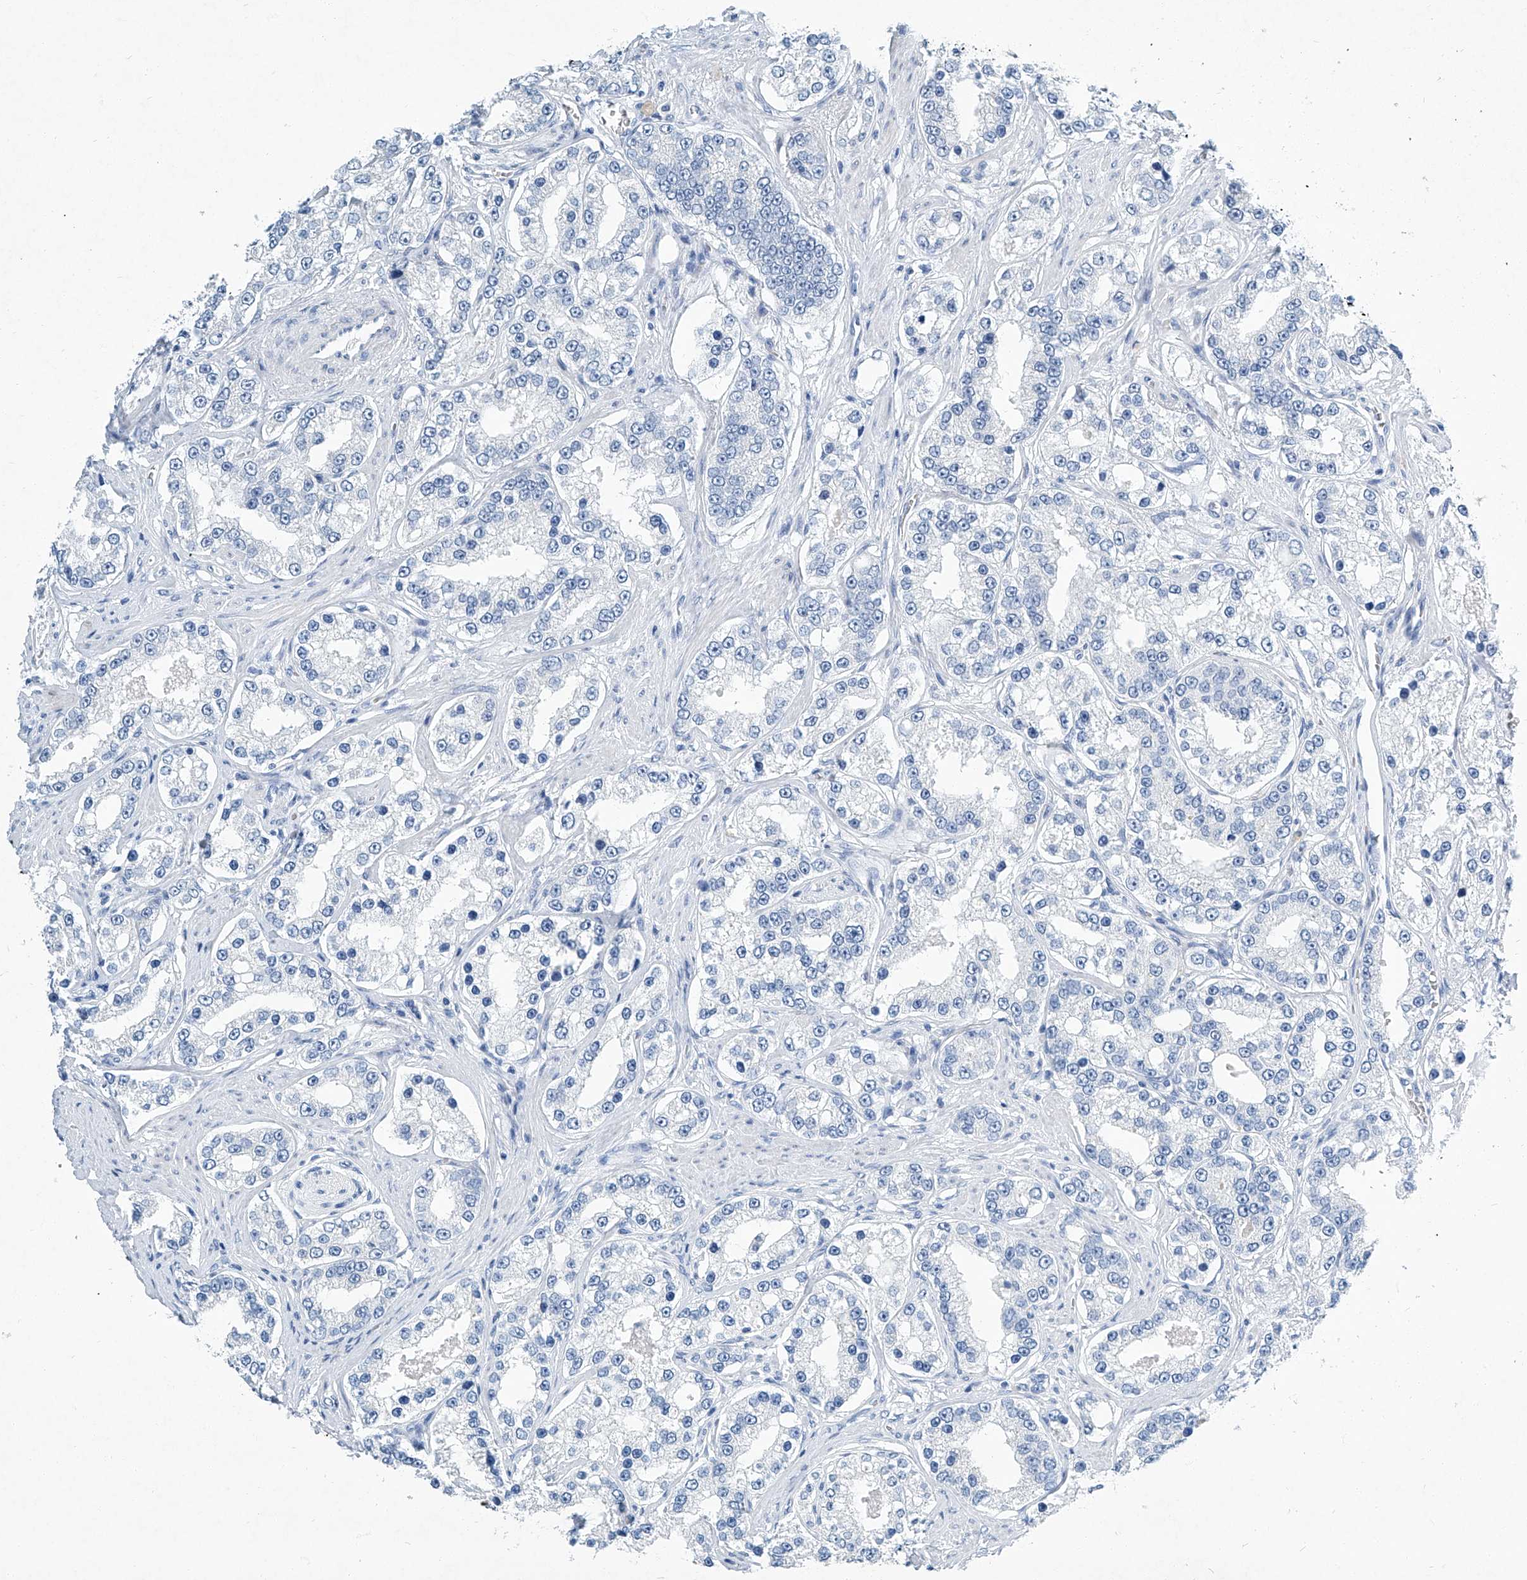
{"staining": {"intensity": "negative", "quantity": "none", "location": "none"}, "tissue": "prostate cancer", "cell_type": "Tumor cells", "image_type": "cancer", "snomed": [{"axis": "morphology", "description": "Normal tissue, NOS"}, {"axis": "morphology", "description": "Adenocarcinoma, High grade"}, {"axis": "topography", "description": "Prostate"}], "caption": "This is a image of IHC staining of prostate cancer (high-grade adenocarcinoma), which shows no positivity in tumor cells.", "gene": "CYP2A7", "patient": {"sex": "male", "age": 83}}